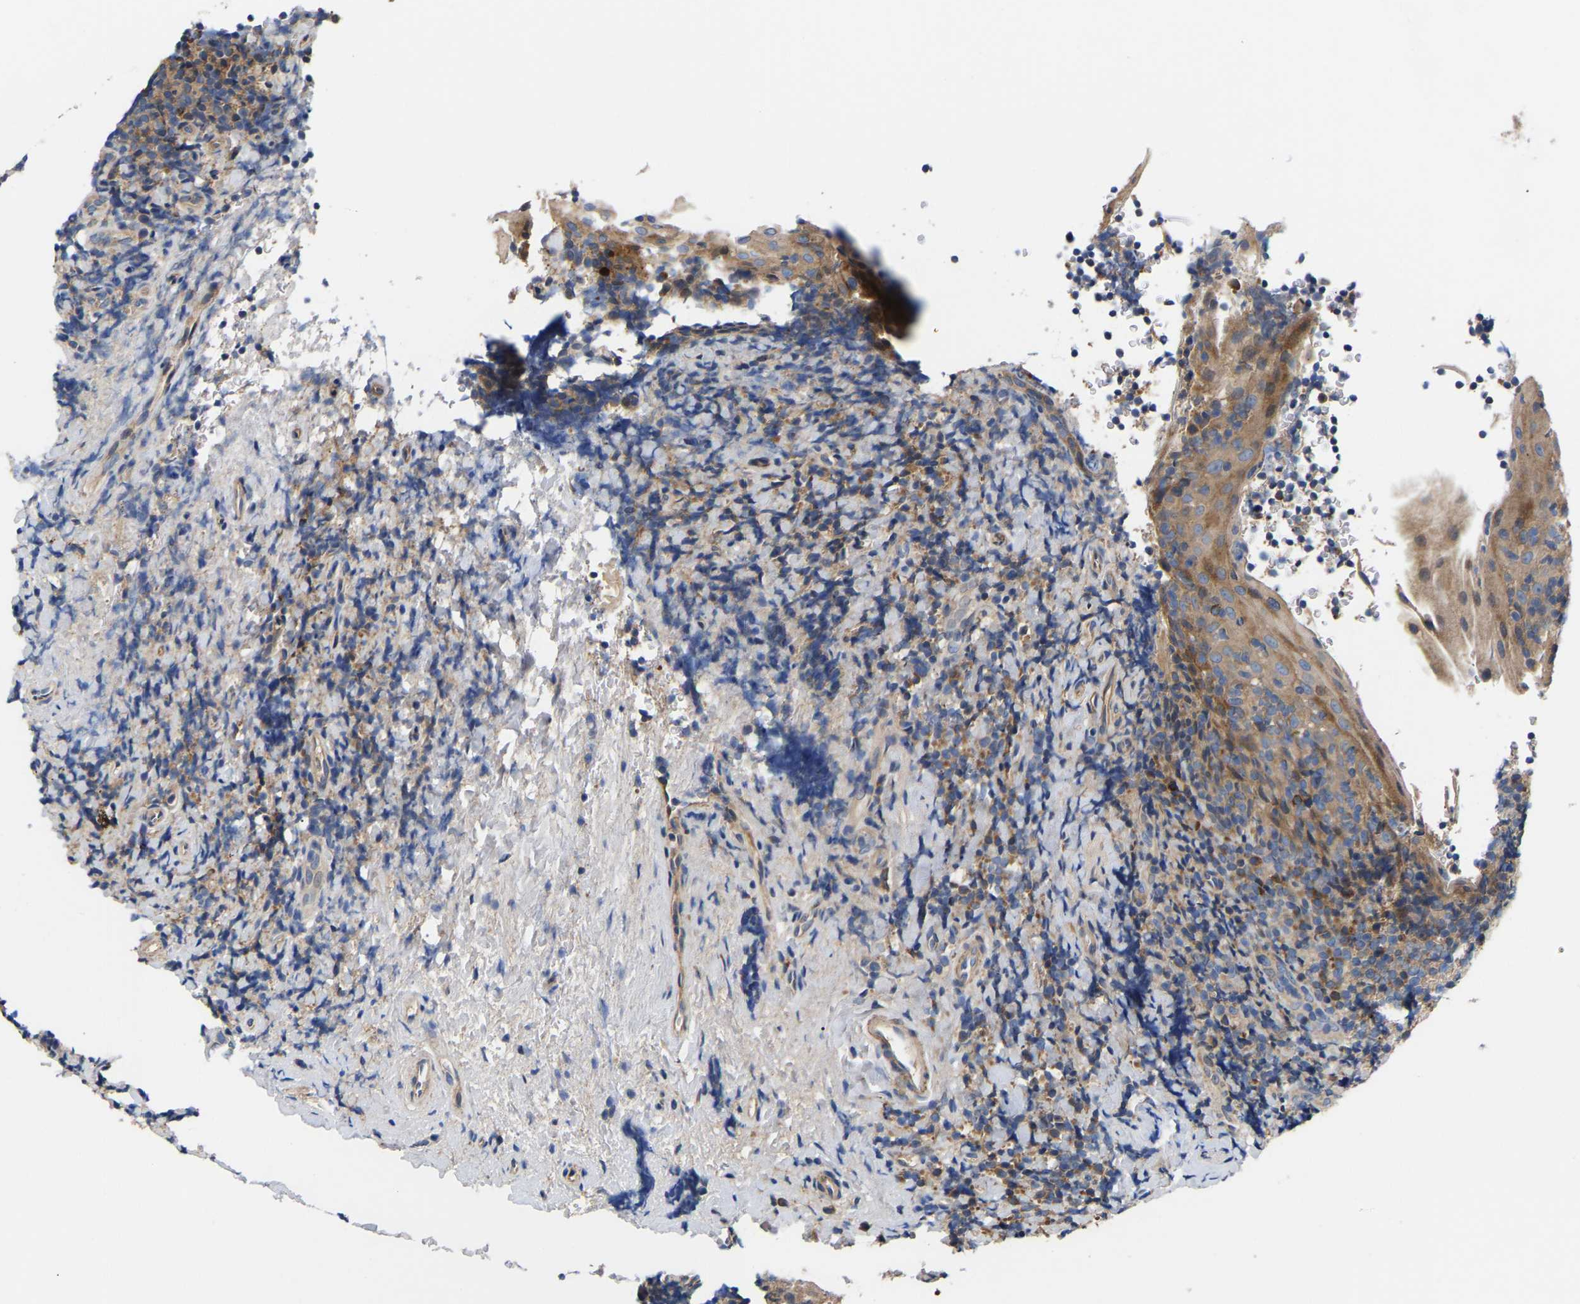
{"staining": {"intensity": "weak", "quantity": "25%-75%", "location": "cytoplasmic/membranous"}, "tissue": "tonsil", "cell_type": "Germinal center cells", "image_type": "normal", "snomed": [{"axis": "morphology", "description": "Normal tissue, NOS"}, {"axis": "topography", "description": "Tonsil"}], "caption": "Immunohistochemistry (IHC) micrograph of normal tonsil: tonsil stained using immunohistochemistry (IHC) demonstrates low levels of weak protein expression localized specifically in the cytoplasmic/membranous of germinal center cells, appearing as a cytoplasmic/membranous brown color.", "gene": "AIMP2", "patient": {"sex": "male", "age": 37}}